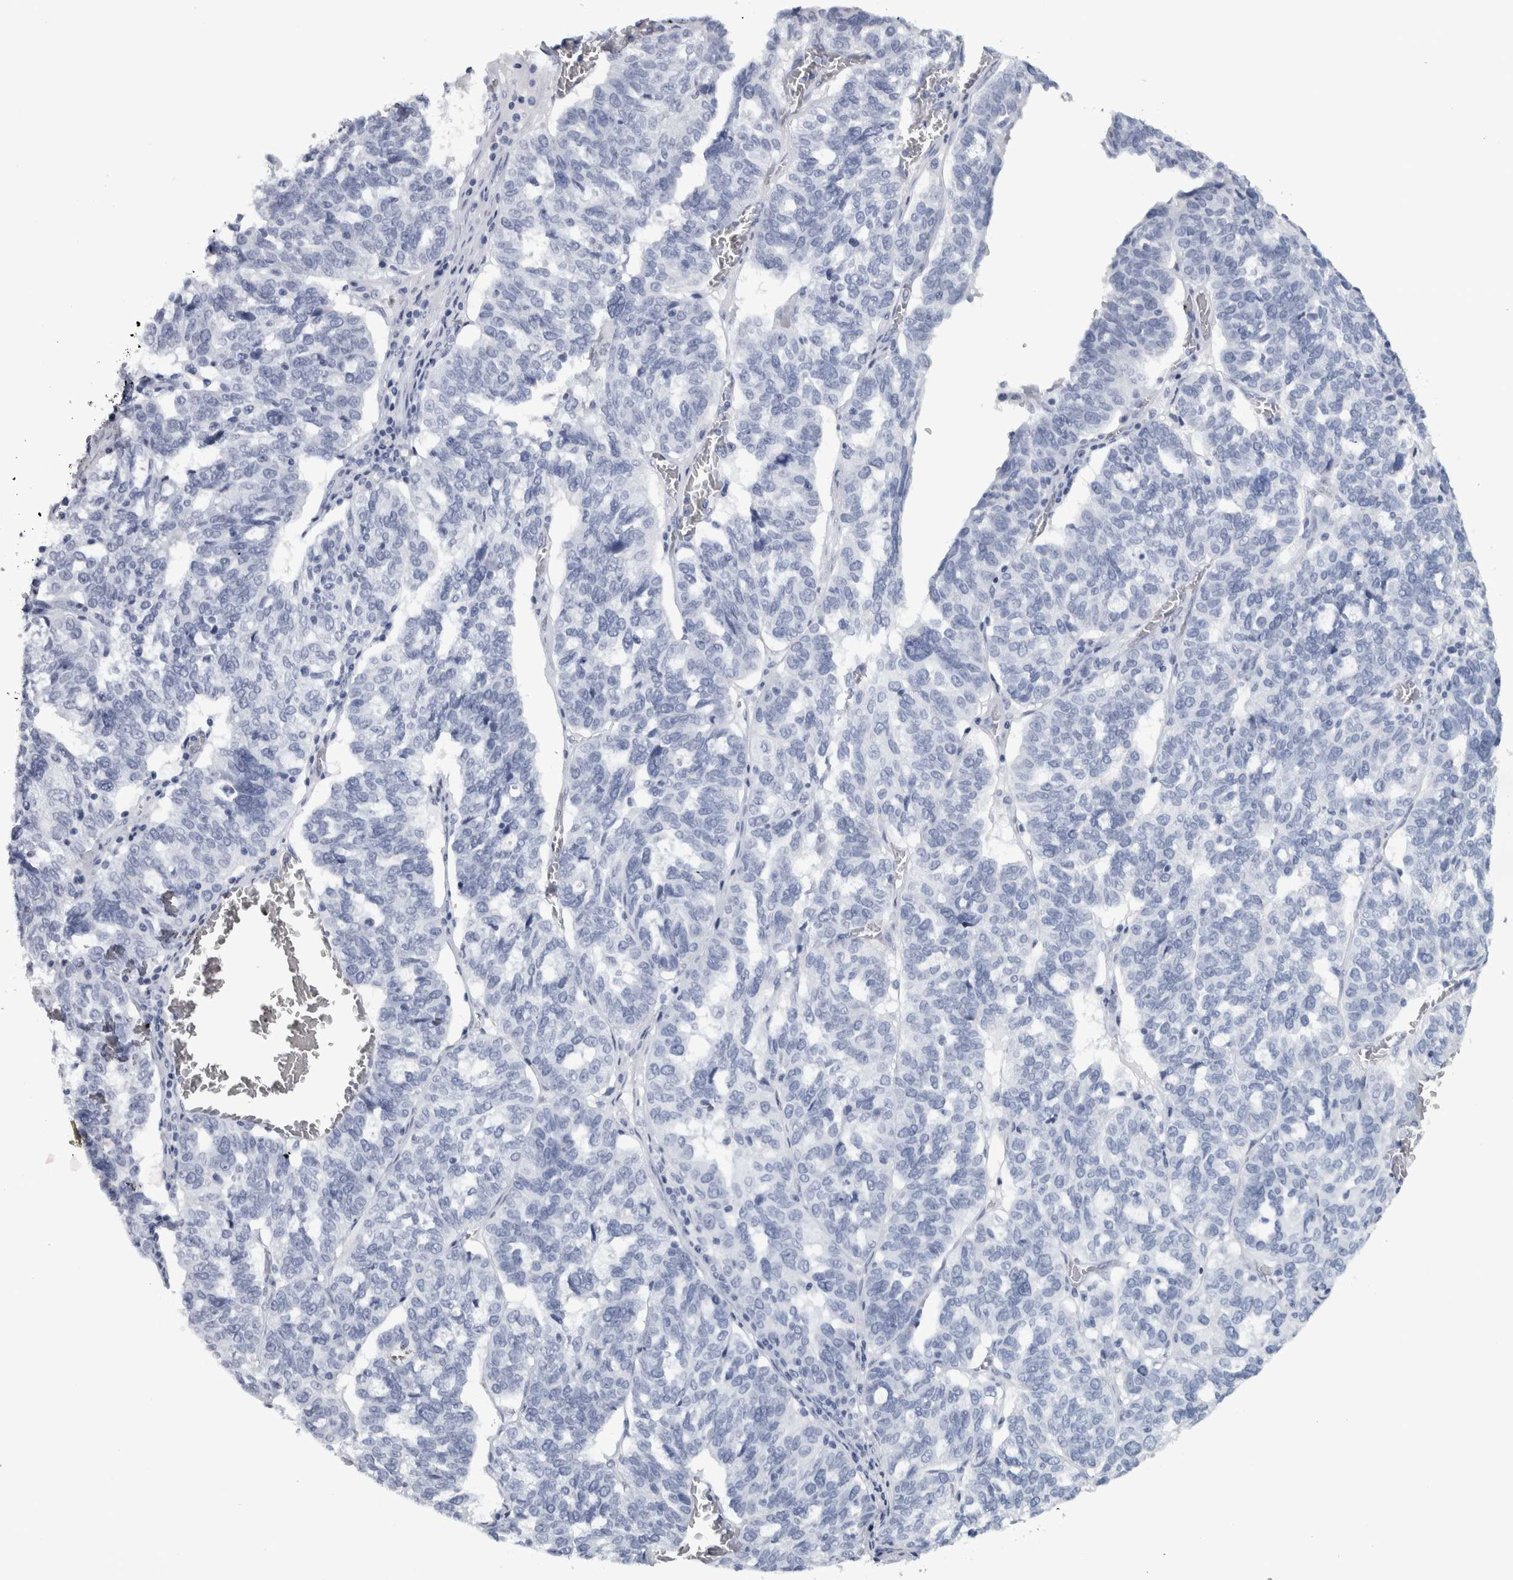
{"staining": {"intensity": "negative", "quantity": "none", "location": "none"}, "tissue": "ovarian cancer", "cell_type": "Tumor cells", "image_type": "cancer", "snomed": [{"axis": "morphology", "description": "Cystadenocarcinoma, serous, NOS"}, {"axis": "topography", "description": "Ovary"}], "caption": "Serous cystadenocarcinoma (ovarian) was stained to show a protein in brown. There is no significant positivity in tumor cells. (Immunohistochemistry, brightfield microscopy, high magnification).", "gene": "NECAB1", "patient": {"sex": "female", "age": 59}}